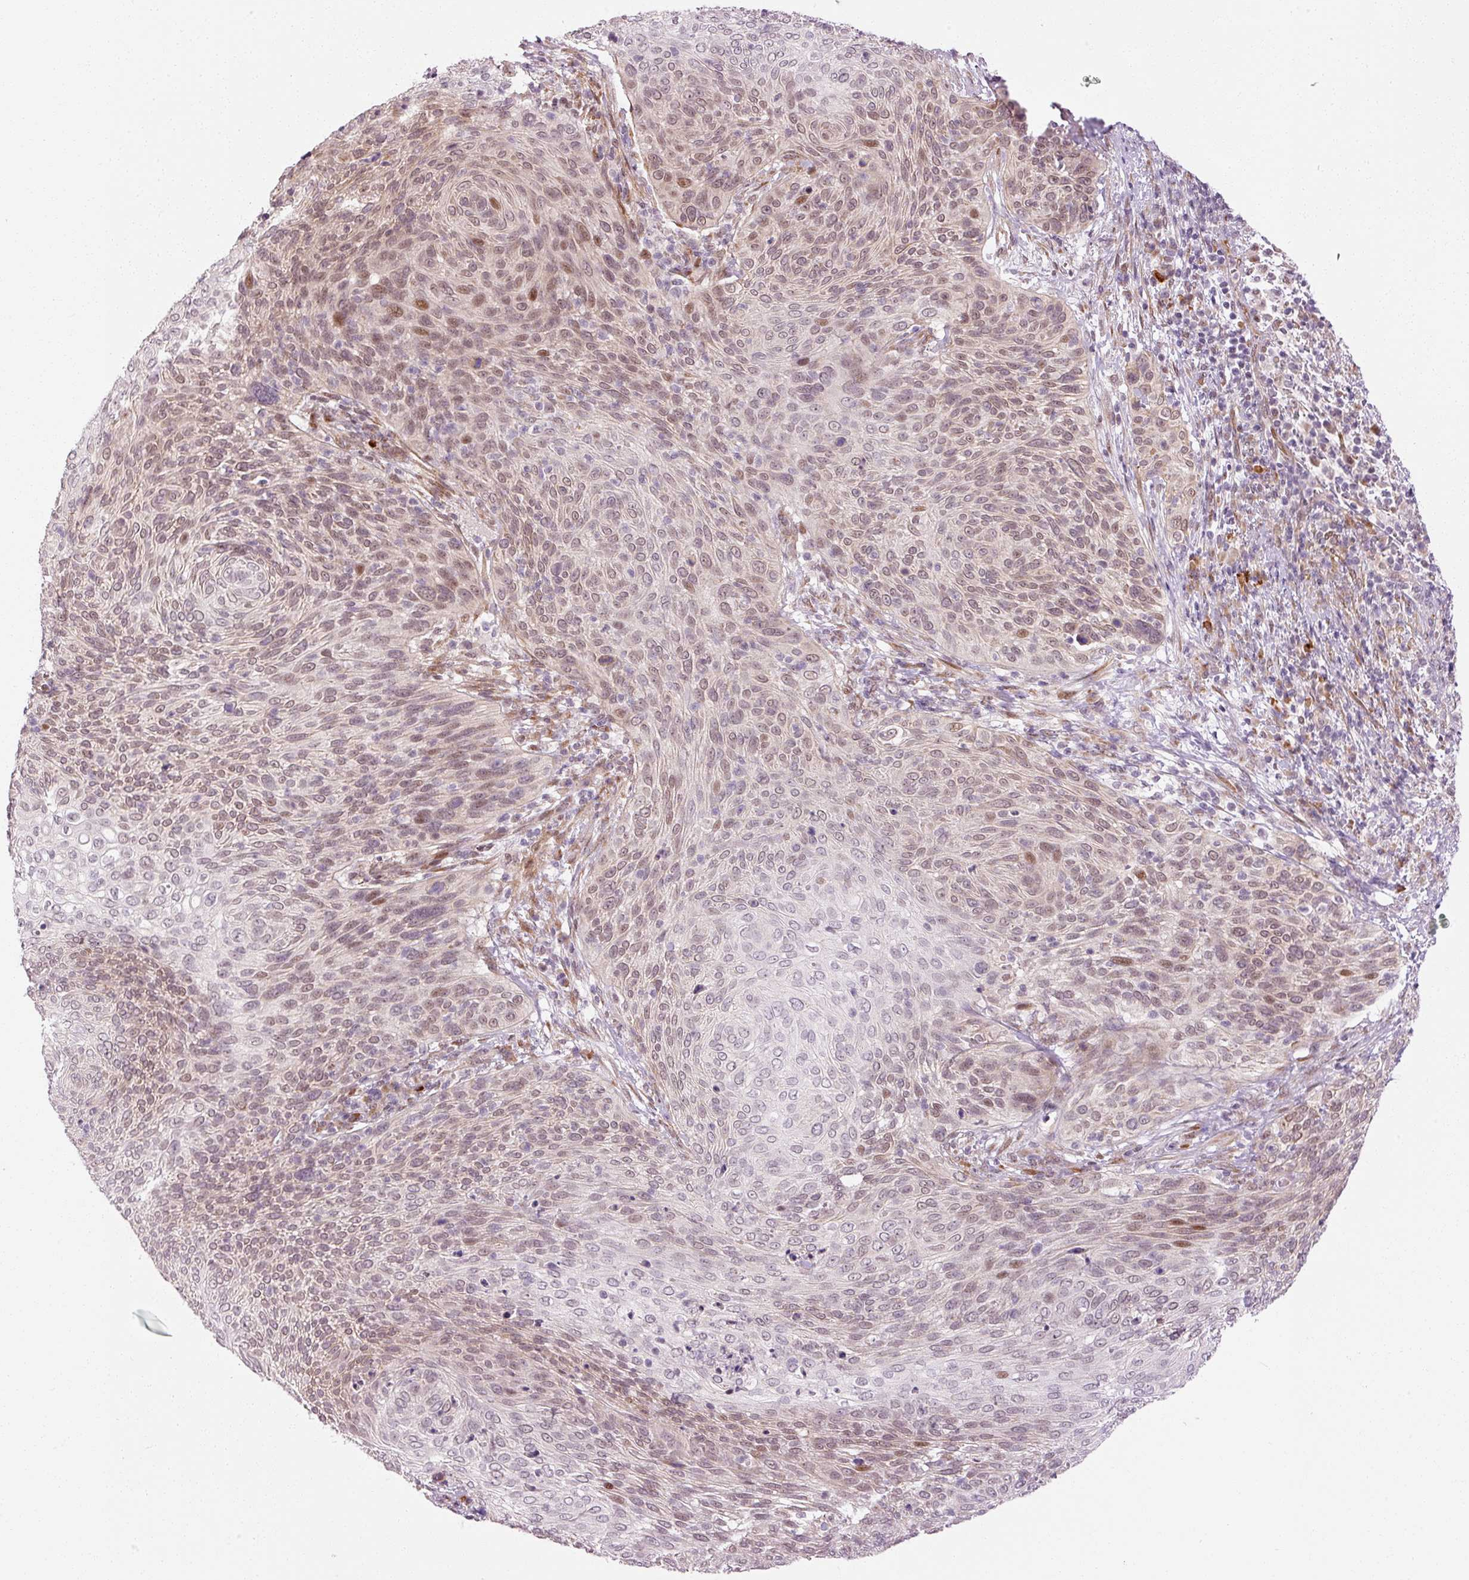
{"staining": {"intensity": "weak", "quantity": ">75%", "location": "cytoplasmic/membranous,nuclear"}, "tissue": "cervical cancer", "cell_type": "Tumor cells", "image_type": "cancer", "snomed": [{"axis": "morphology", "description": "Squamous cell carcinoma, NOS"}, {"axis": "topography", "description": "Cervix"}], "caption": "Immunohistochemical staining of squamous cell carcinoma (cervical) demonstrates low levels of weak cytoplasmic/membranous and nuclear protein expression in about >75% of tumor cells.", "gene": "ANKRD20A1", "patient": {"sex": "female", "age": 31}}